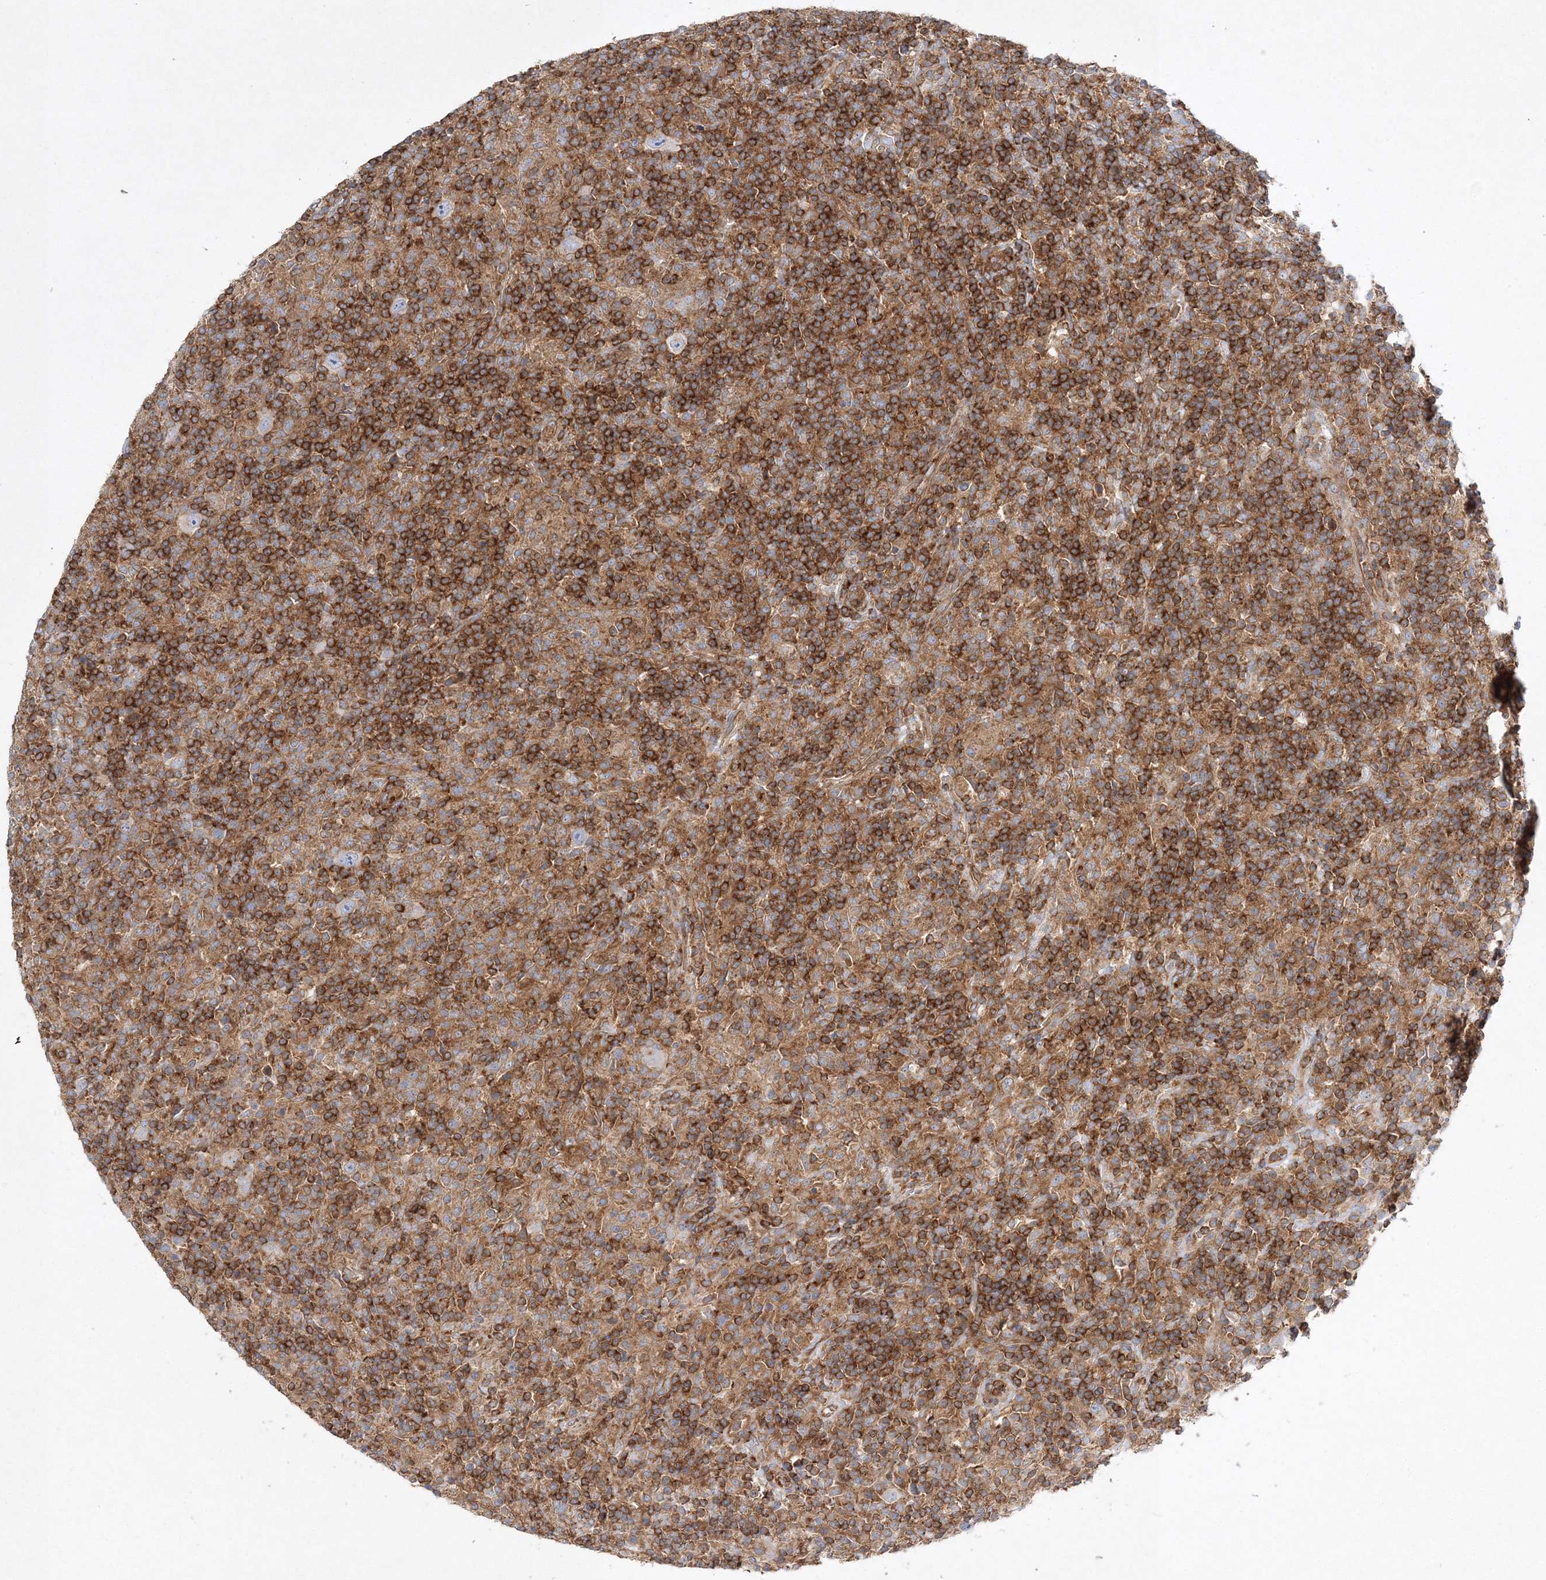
{"staining": {"intensity": "weak", "quantity": "<25%", "location": "cytoplasmic/membranous"}, "tissue": "lymphoma", "cell_type": "Tumor cells", "image_type": "cancer", "snomed": [{"axis": "morphology", "description": "Hodgkin's disease, NOS"}, {"axis": "topography", "description": "Lymph node"}], "caption": "Immunohistochemical staining of lymphoma displays no significant positivity in tumor cells.", "gene": "WDR37", "patient": {"sex": "male", "age": 70}}